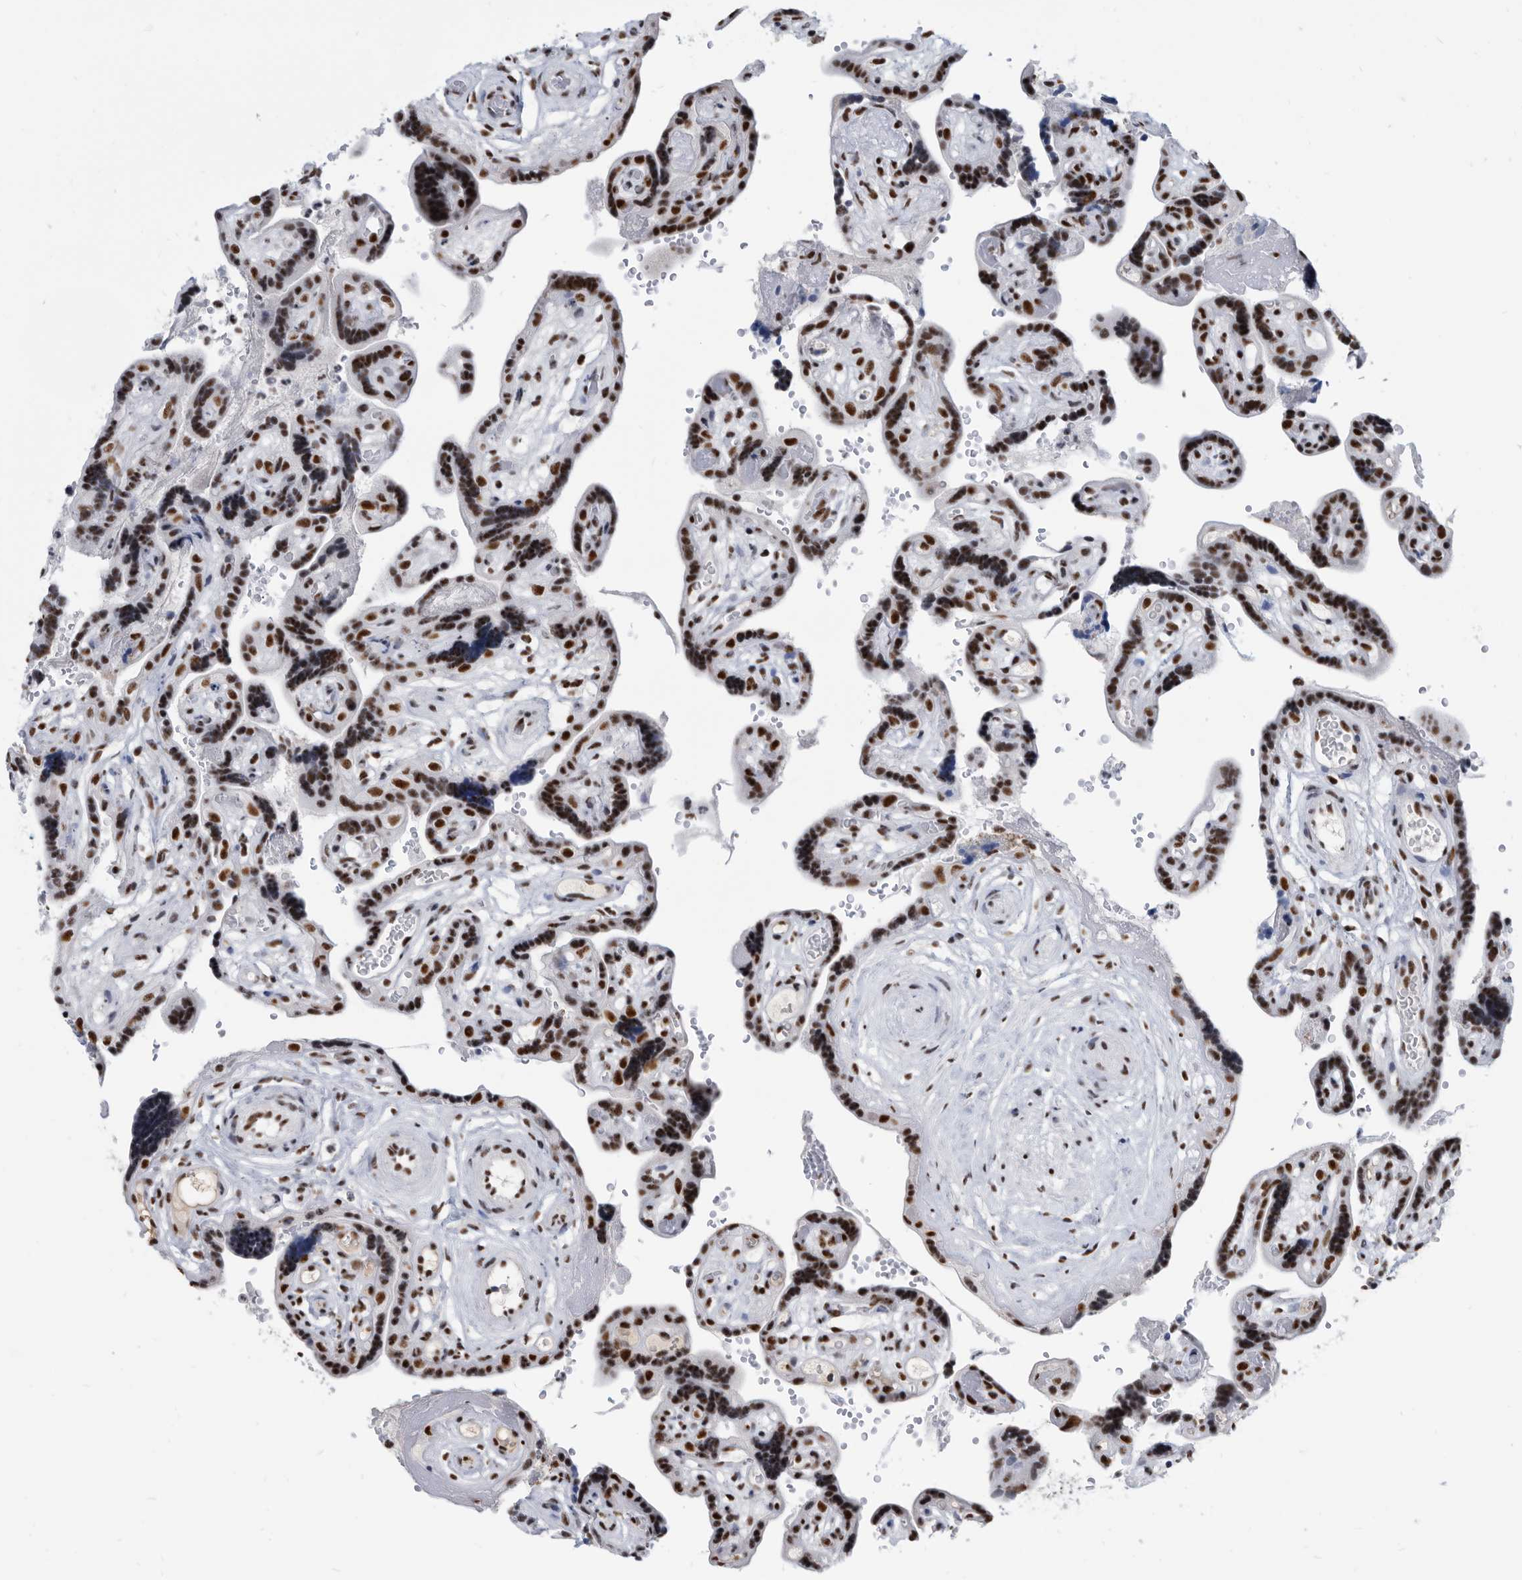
{"staining": {"intensity": "strong", "quantity": ">75%", "location": "nuclear"}, "tissue": "placenta", "cell_type": "Decidual cells", "image_type": "normal", "snomed": [{"axis": "morphology", "description": "Normal tissue, NOS"}, {"axis": "topography", "description": "Placenta"}], "caption": "IHC histopathology image of unremarkable placenta: human placenta stained using immunohistochemistry (IHC) demonstrates high levels of strong protein expression localized specifically in the nuclear of decidual cells, appearing as a nuclear brown color.", "gene": "SF3A1", "patient": {"sex": "female", "age": 30}}